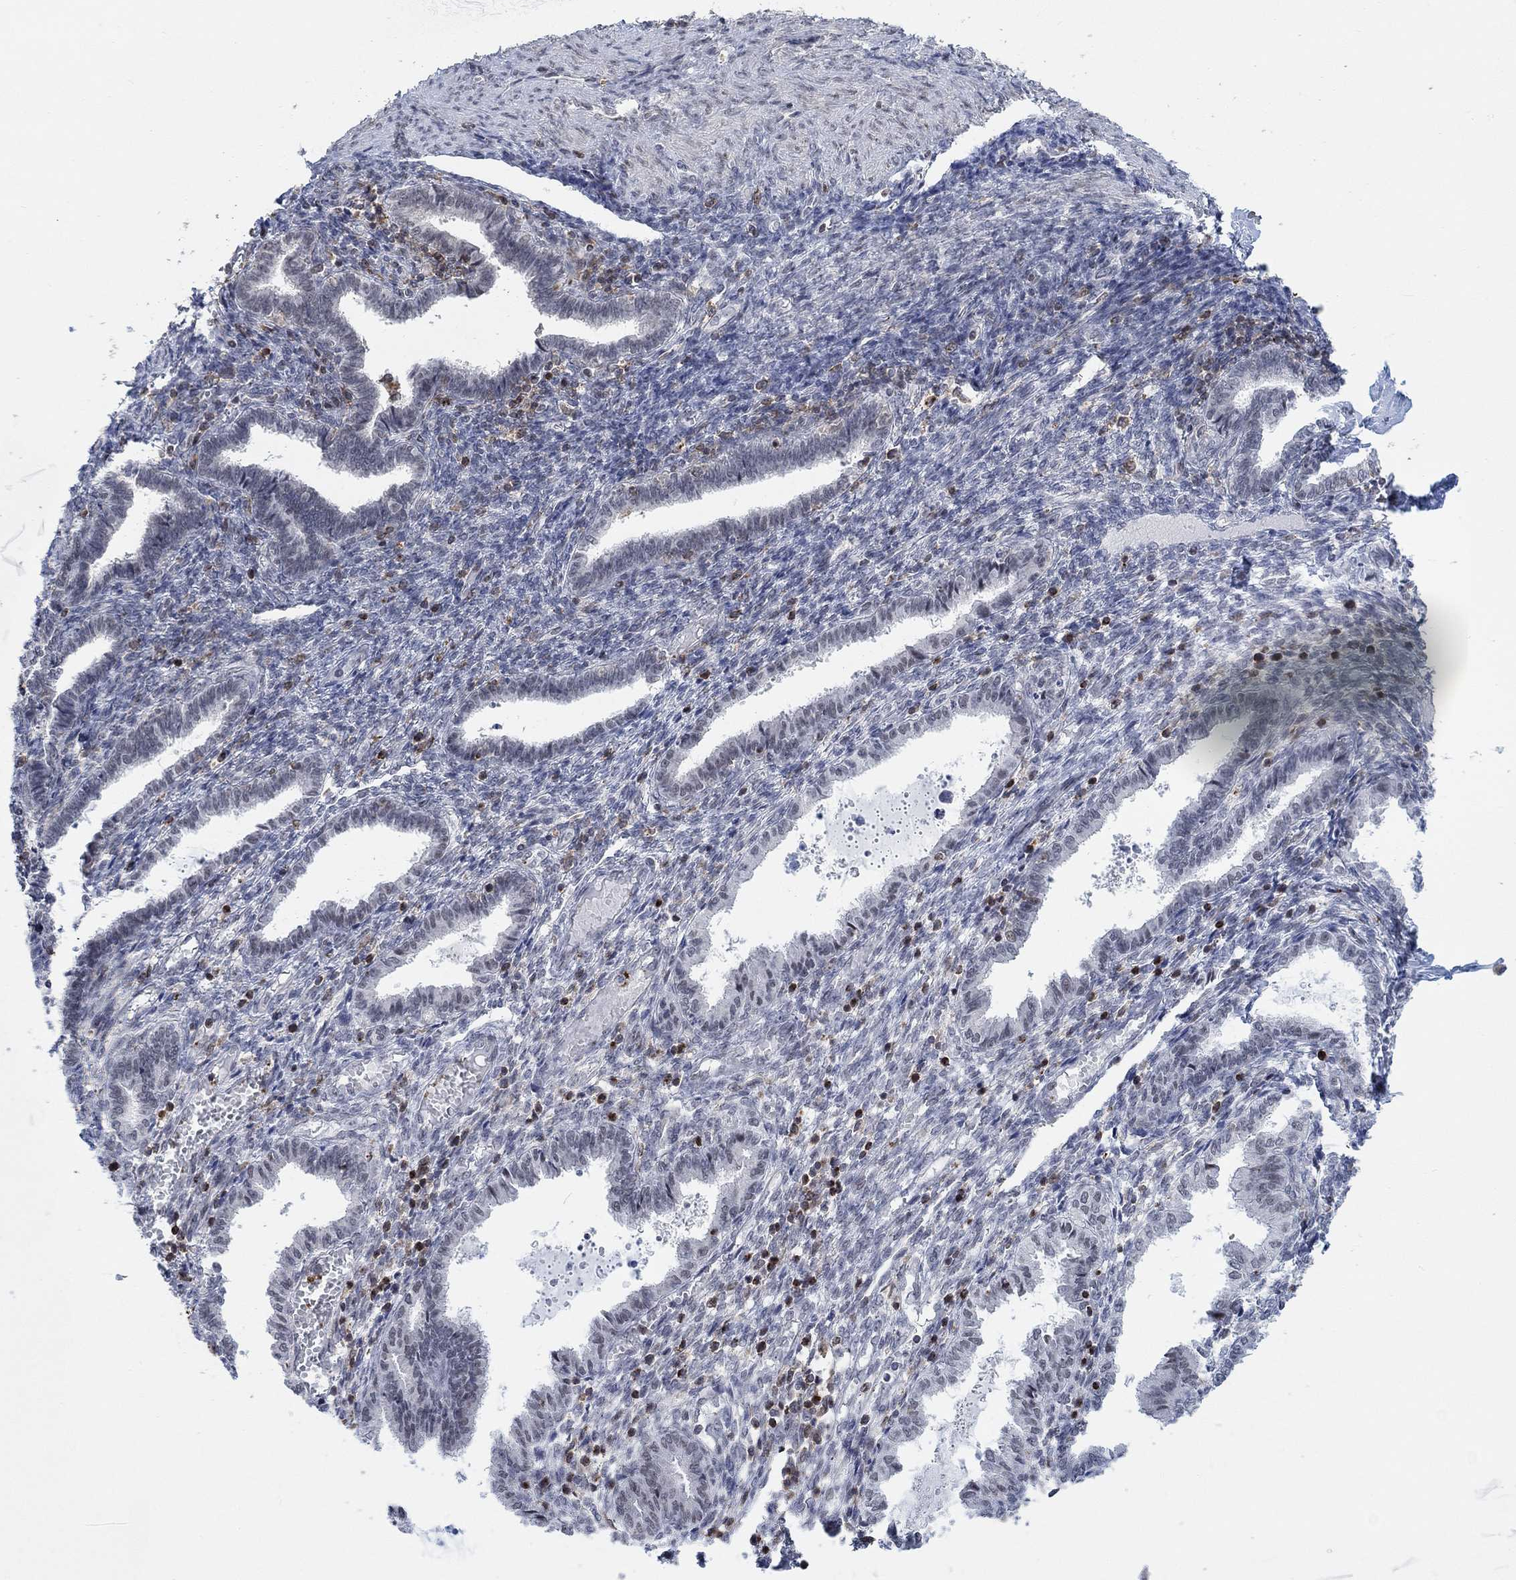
{"staining": {"intensity": "negative", "quantity": "none", "location": "none"}, "tissue": "endometrium", "cell_type": "Cells in endometrial stroma", "image_type": "normal", "snomed": [{"axis": "morphology", "description": "Normal tissue, NOS"}, {"axis": "topography", "description": "Endometrium"}], "caption": "DAB immunohistochemical staining of unremarkable endometrium shows no significant expression in cells in endometrial stroma.", "gene": "PWWP2B", "patient": {"sex": "female", "age": 43}}